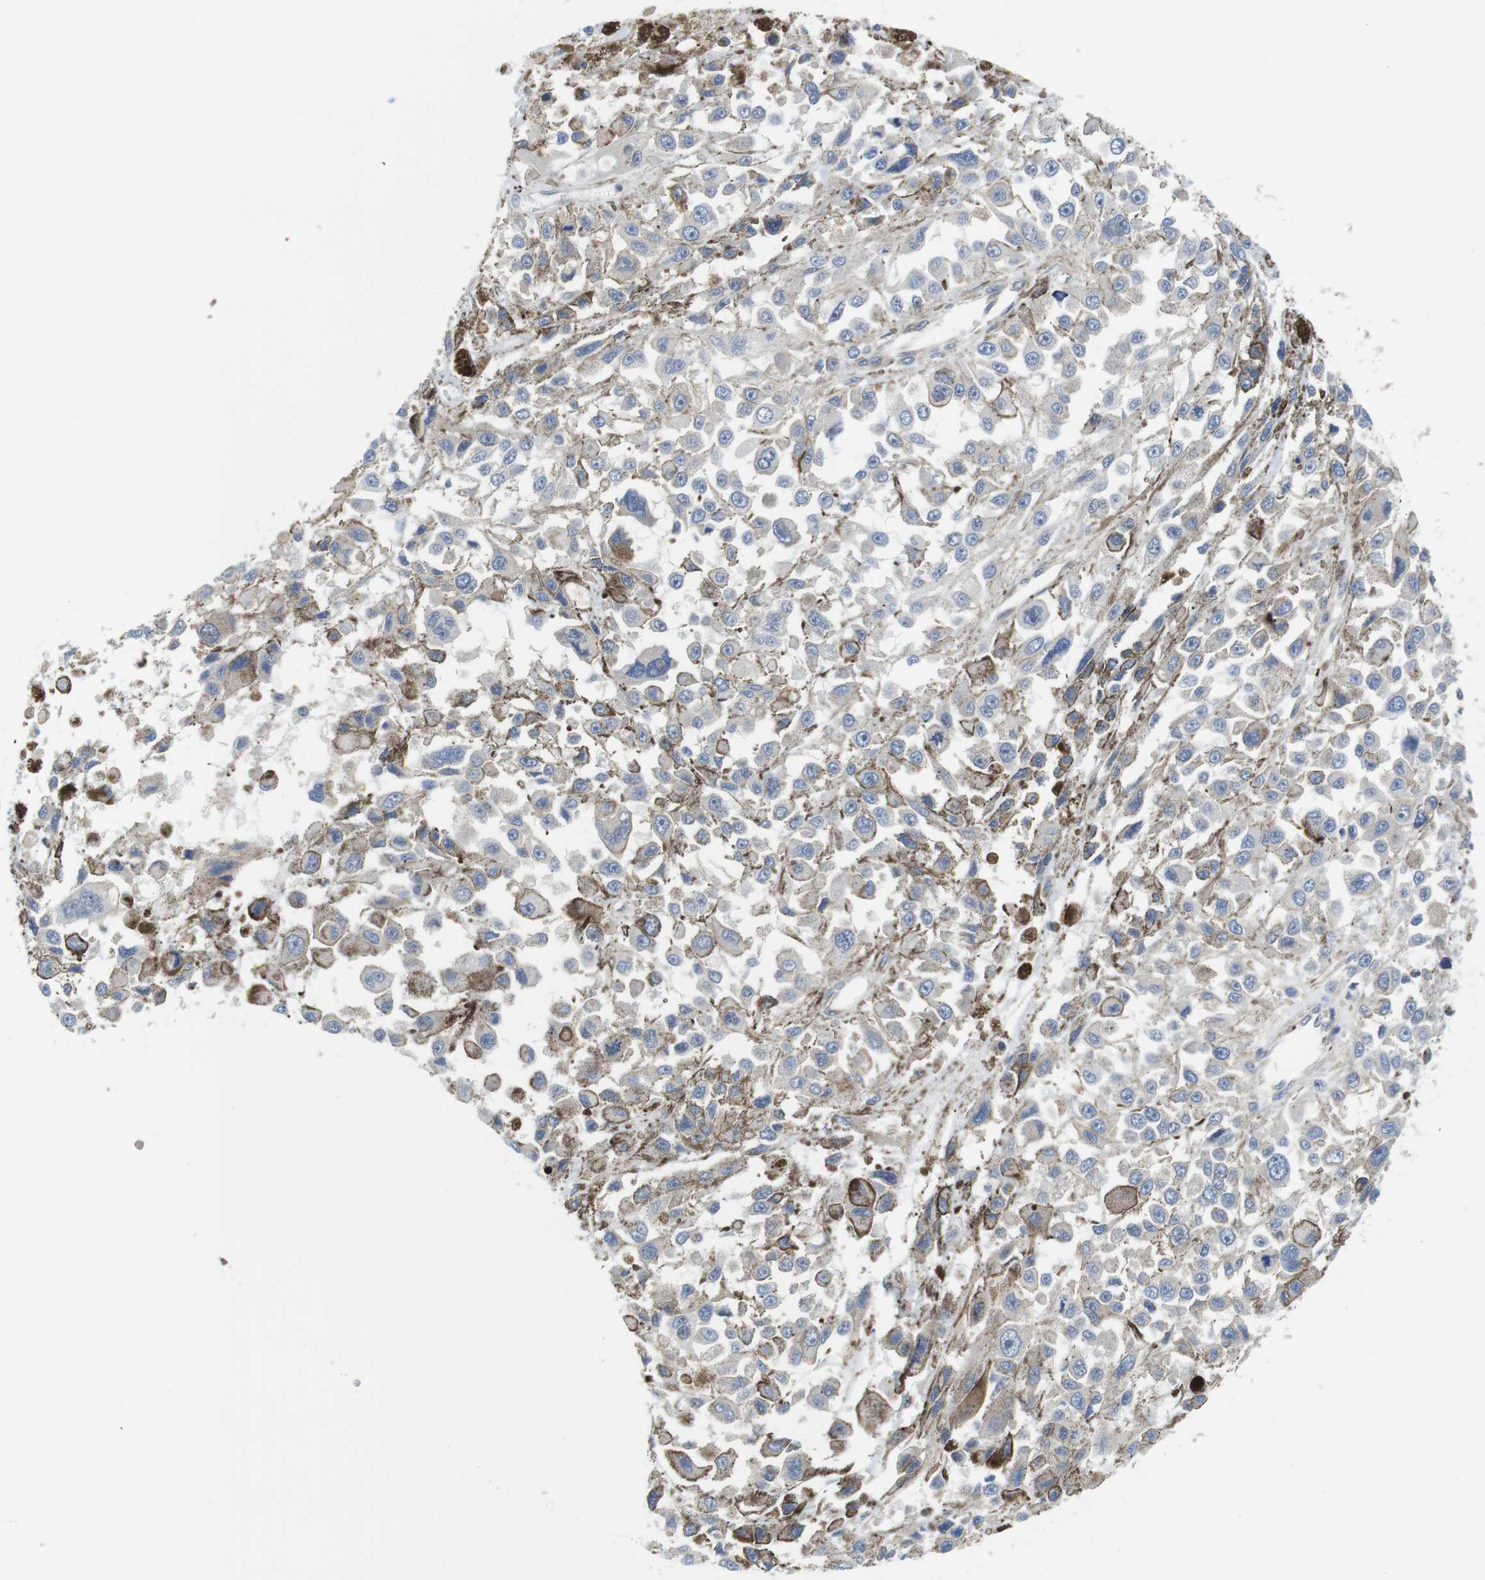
{"staining": {"intensity": "negative", "quantity": "none", "location": "none"}, "tissue": "melanoma", "cell_type": "Tumor cells", "image_type": "cancer", "snomed": [{"axis": "morphology", "description": "Malignant melanoma, Metastatic site"}, {"axis": "topography", "description": "Lymph node"}], "caption": "Human melanoma stained for a protein using IHC shows no expression in tumor cells.", "gene": "HERPUD2", "patient": {"sex": "male", "age": 59}}